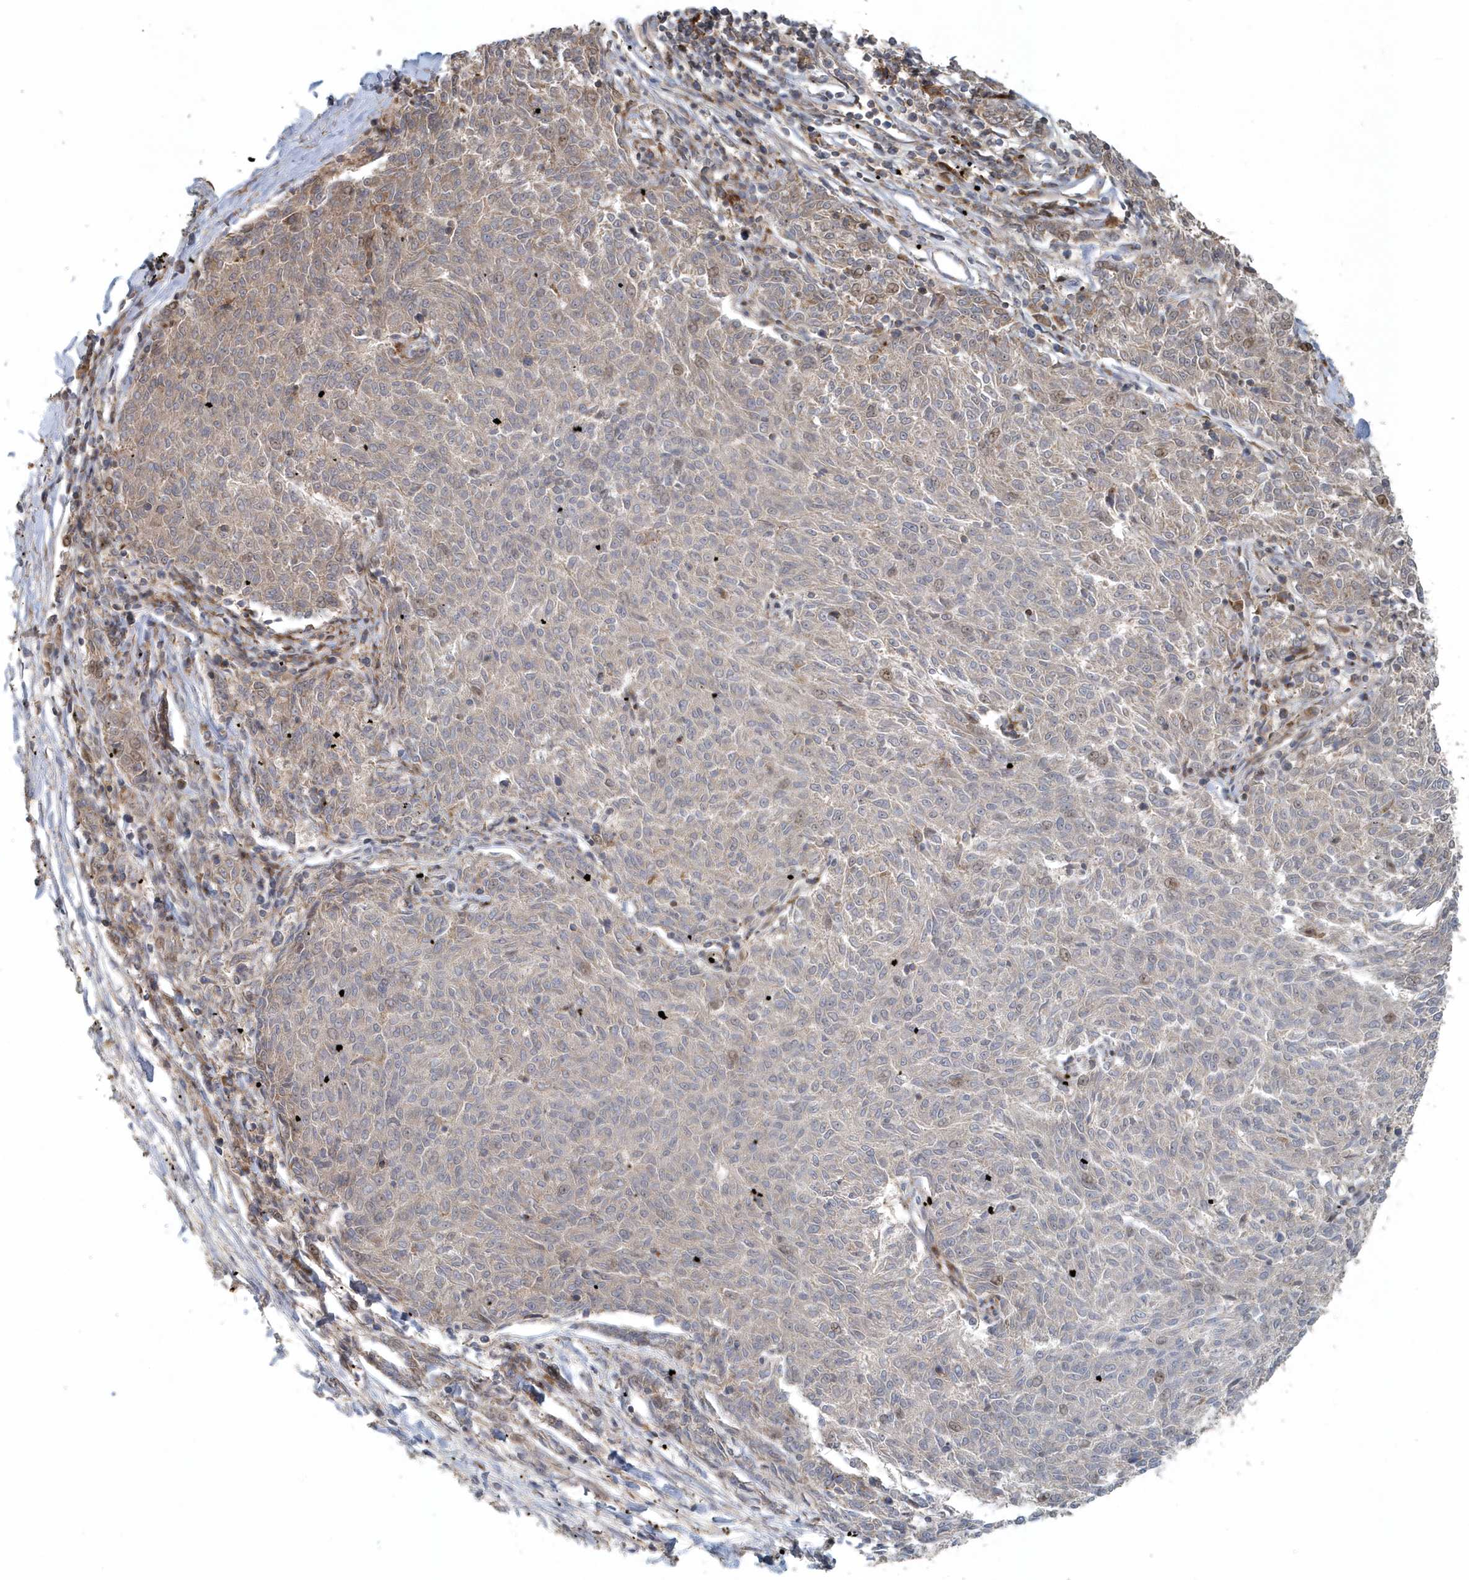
{"staining": {"intensity": "weak", "quantity": "<25%", "location": "cytoplasmic/membranous"}, "tissue": "melanoma", "cell_type": "Tumor cells", "image_type": "cancer", "snomed": [{"axis": "morphology", "description": "Malignant melanoma, NOS"}, {"axis": "topography", "description": "Skin"}], "caption": "Histopathology image shows no significant protein expression in tumor cells of melanoma. (Immunohistochemistry, brightfield microscopy, high magnification).", "gene": "MMUT", "patient": {"sex": "female", "age": 72}}